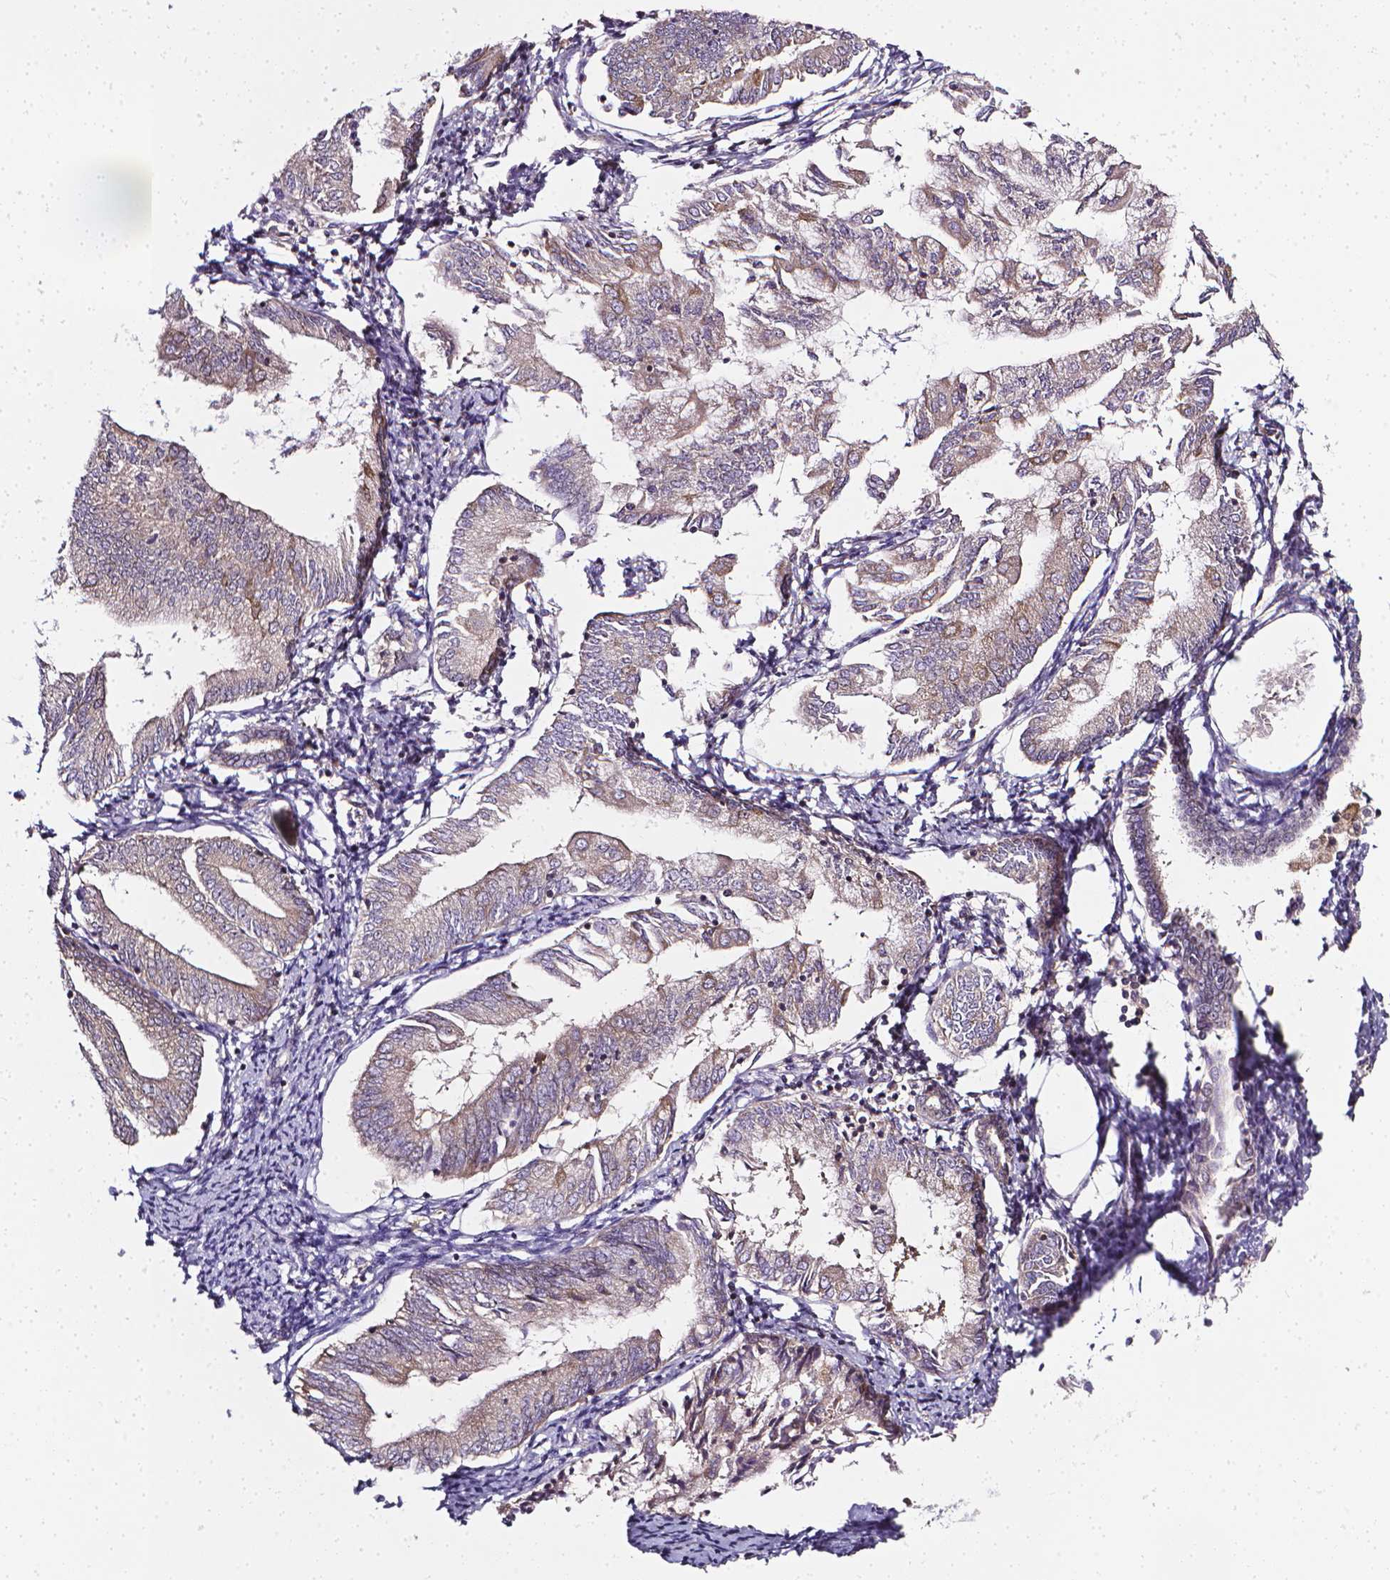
{"staining": {"intensity": "weak", "quantity": ">75%", "location": "cytoplasmic/membranous"}, "tissue": "endometrial cancer", "cell_type": "Tumor cells", "image_type": "cancer", "snomed": [{"axis": "morphology", "description": "Adenocarcinoma, NOS"}, {"axis": "topography", "description": "Endometrium"}], "caption": "Endometrial adenocarcinoma stained with a protein marker demonstrates weak staining in tumor cells.", "gene": "PRAG1", "patient": {"sex": "female", "age": 55}}